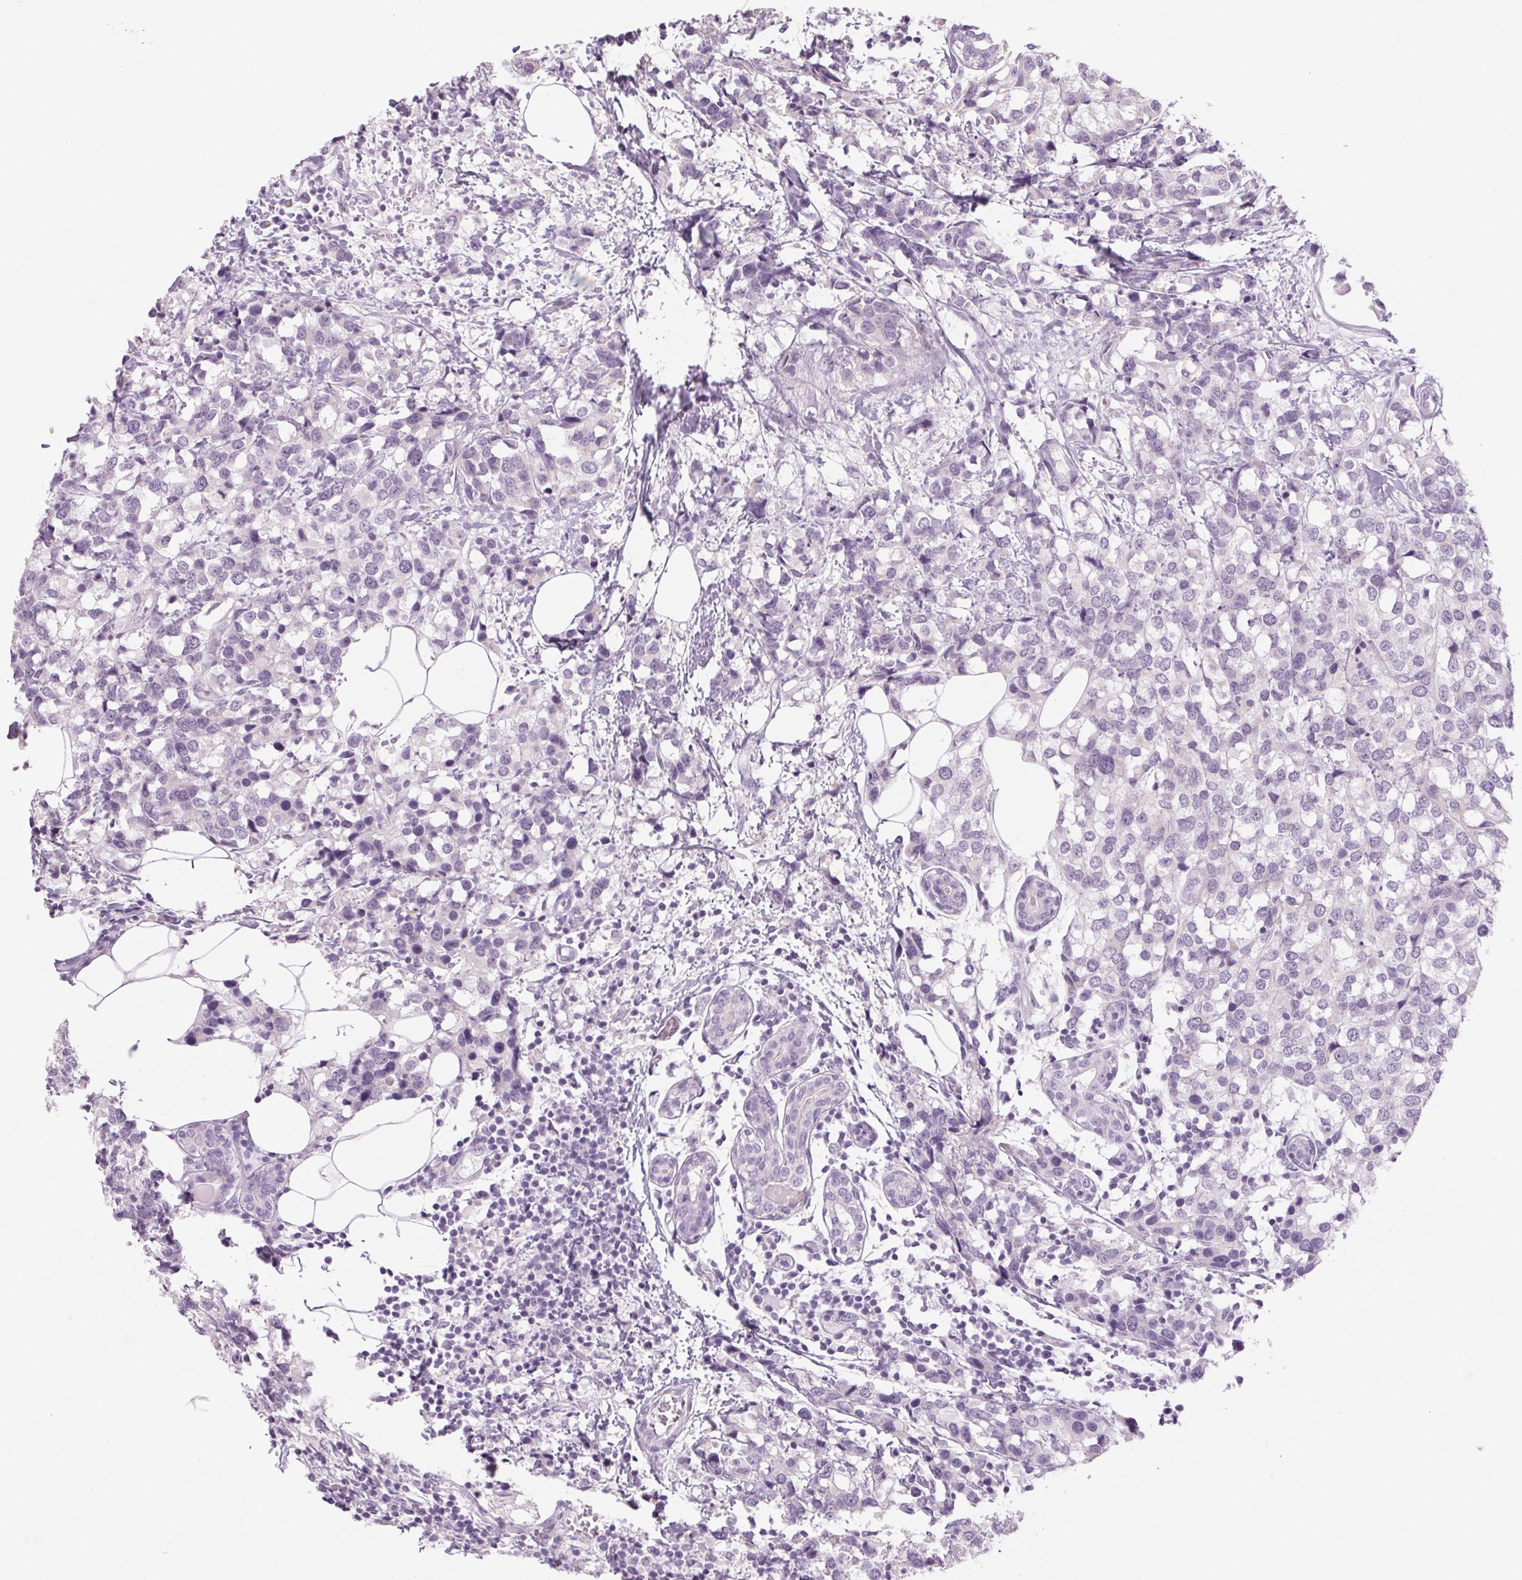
{"staining": {"intensity": "negative", "quantity": "none", "location": "none"}, "tissue": "breast cancer", "cell_type": "Tumor cells", "image_type": "cancer", "snomed": [{"axis": "morphology", "description": "Lobular carcinoma"}, {"axis": "topography", "description": "Breast"}], "caption": "An immunohistochemistry (IHC) micrograph of breast cancer (lobular carcinoma) is shown. There is no staining in tumor cells of breast cancer (lobular carcinoma).", "gene": "RPTN", "patient": {"sex": "female", "age": 59}}